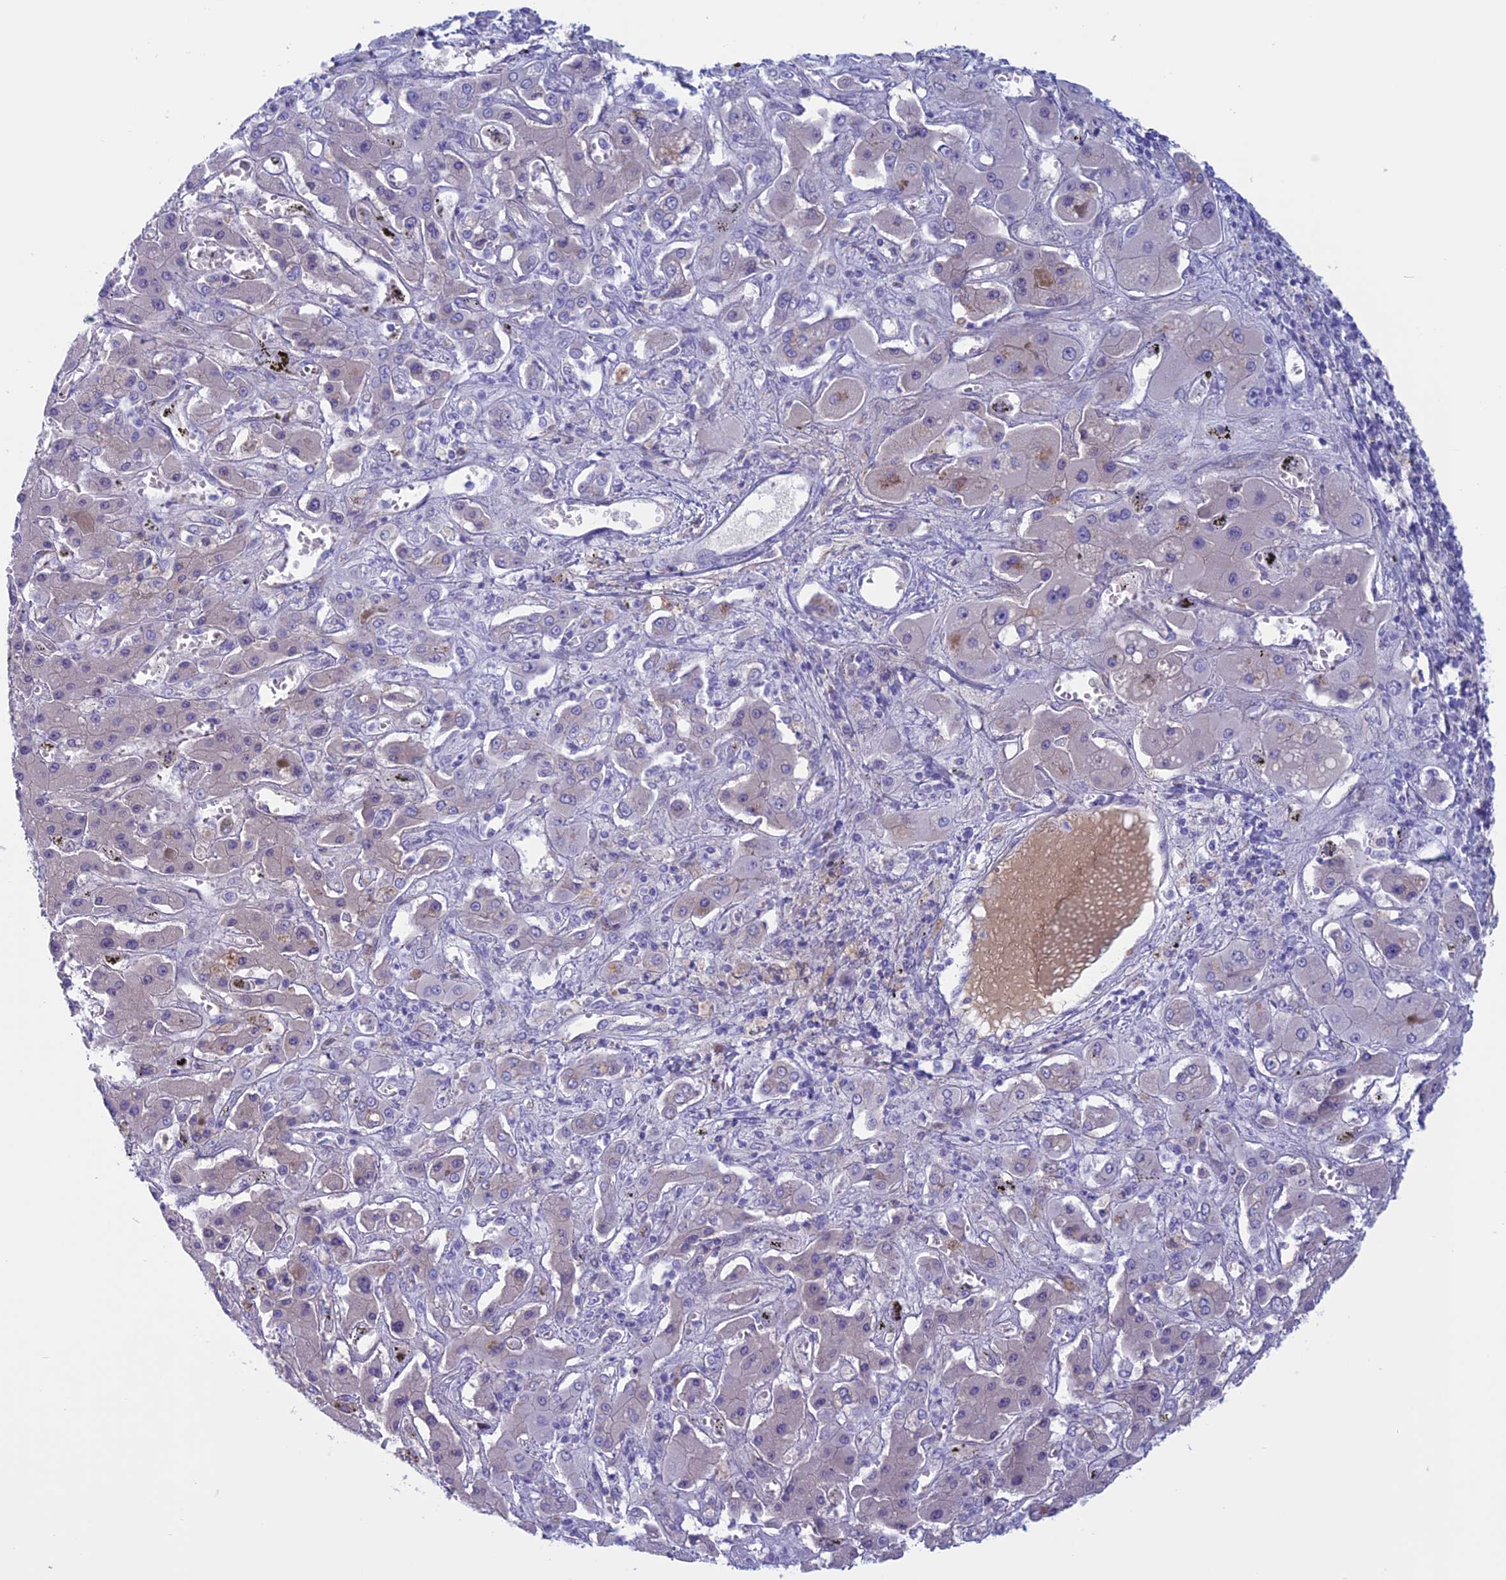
{"staining": {"intensity": "negative", "quantity": "none", "location": "none"}, "tissue": "liver cancer", "cell_type": "Tumor cells", "image_type": "cancer", "snomed": [{"axis": "morphology", "description": "Cholangiocarcinoma"}, {"axis": "topography", "description": "Liver"}], "caption": "This micrograph is of liver cancer stained with immunohistochemistry (IHC) to label a protein in brown with the nuclei are counter-stained blue. There is no staining in tumor cells.", "gene": "ANGPTL2", "patient": {"sex": "male", "age": 67}}